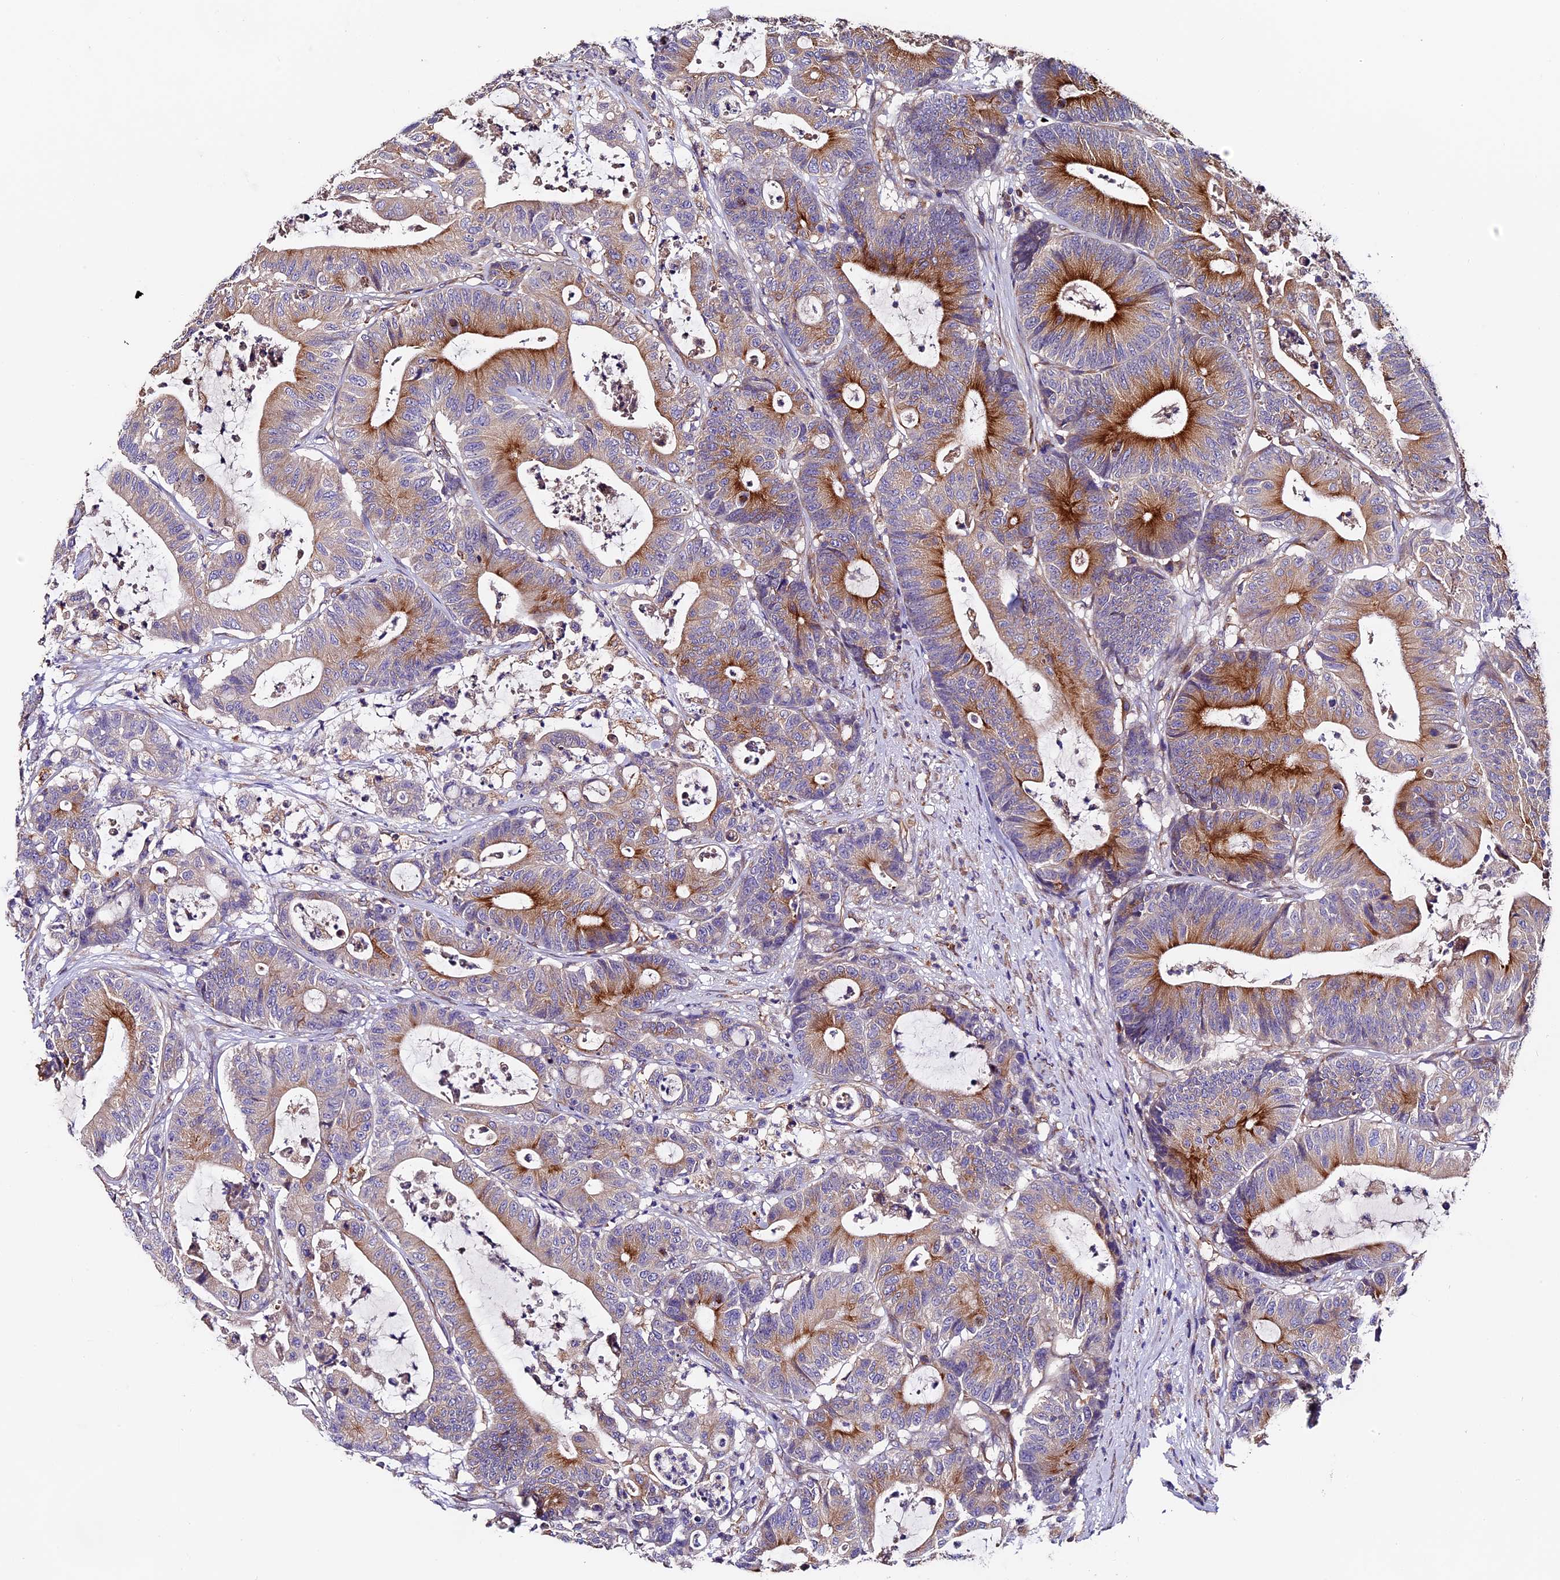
{"staining": {"intensity": "moderate", "quantity": "25%-75%", "location": "cytoplasmic/membranous"}, "tissue": "colorectal cancer", "cell_type": "Tumor cells", "image_type": "cancer", "snomed": [{"axis": "morphology", "description": "Adenocarcinoma, NOS"}, {"axis": "topography", "description": "Colon"}], "caption": "The micrograph reveals immunohistochemical staining of colorectal adenocarcinoma. There is moderate cytoplasmic/membranous positivity is identified in approximately 25%-75% of tumor cells.", "gene": "CLN5", "patient": {"sex": "female", "age": 84}}